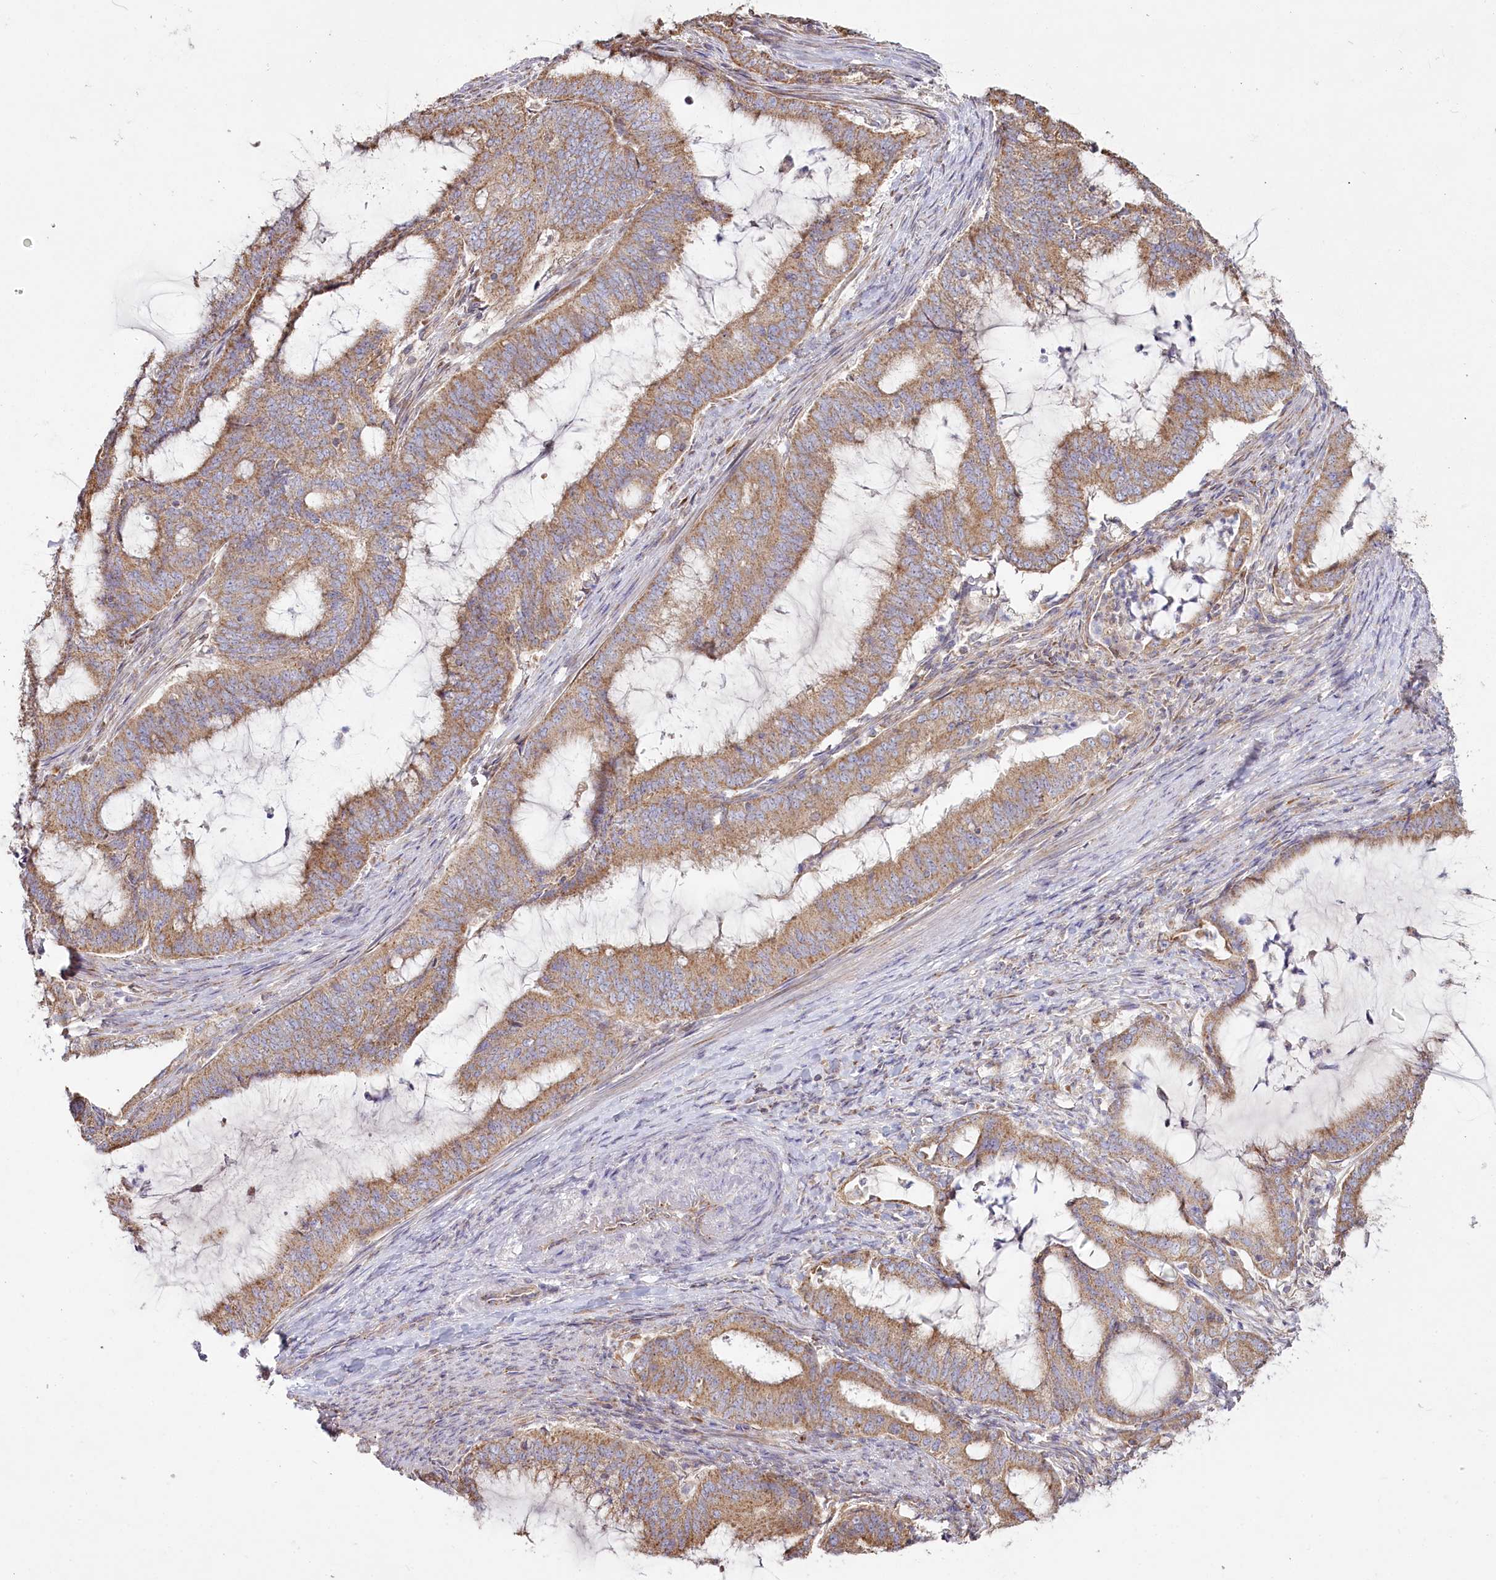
{"staining": {"intensity": "moderate", "quantity": ">75%", "location": "cytoplasmic/membranous"}, "tissue": "endometrial cancer", "cell_type": "Tumor cells", "image_type": "cancer", "snomed": [{"axis": "morphology", "description": "Adenocarcinoma, NOS"}, {"axis": "topography", "description": "Endometrium"}], "caption": "A brown stain labels moderate cytoplasmic/membranous positivity of a protein in human adenocarcinoma (endometrial) tumor cells.", "gene": "ACOX2", "patient": {"sex": "female", "age": 51}}